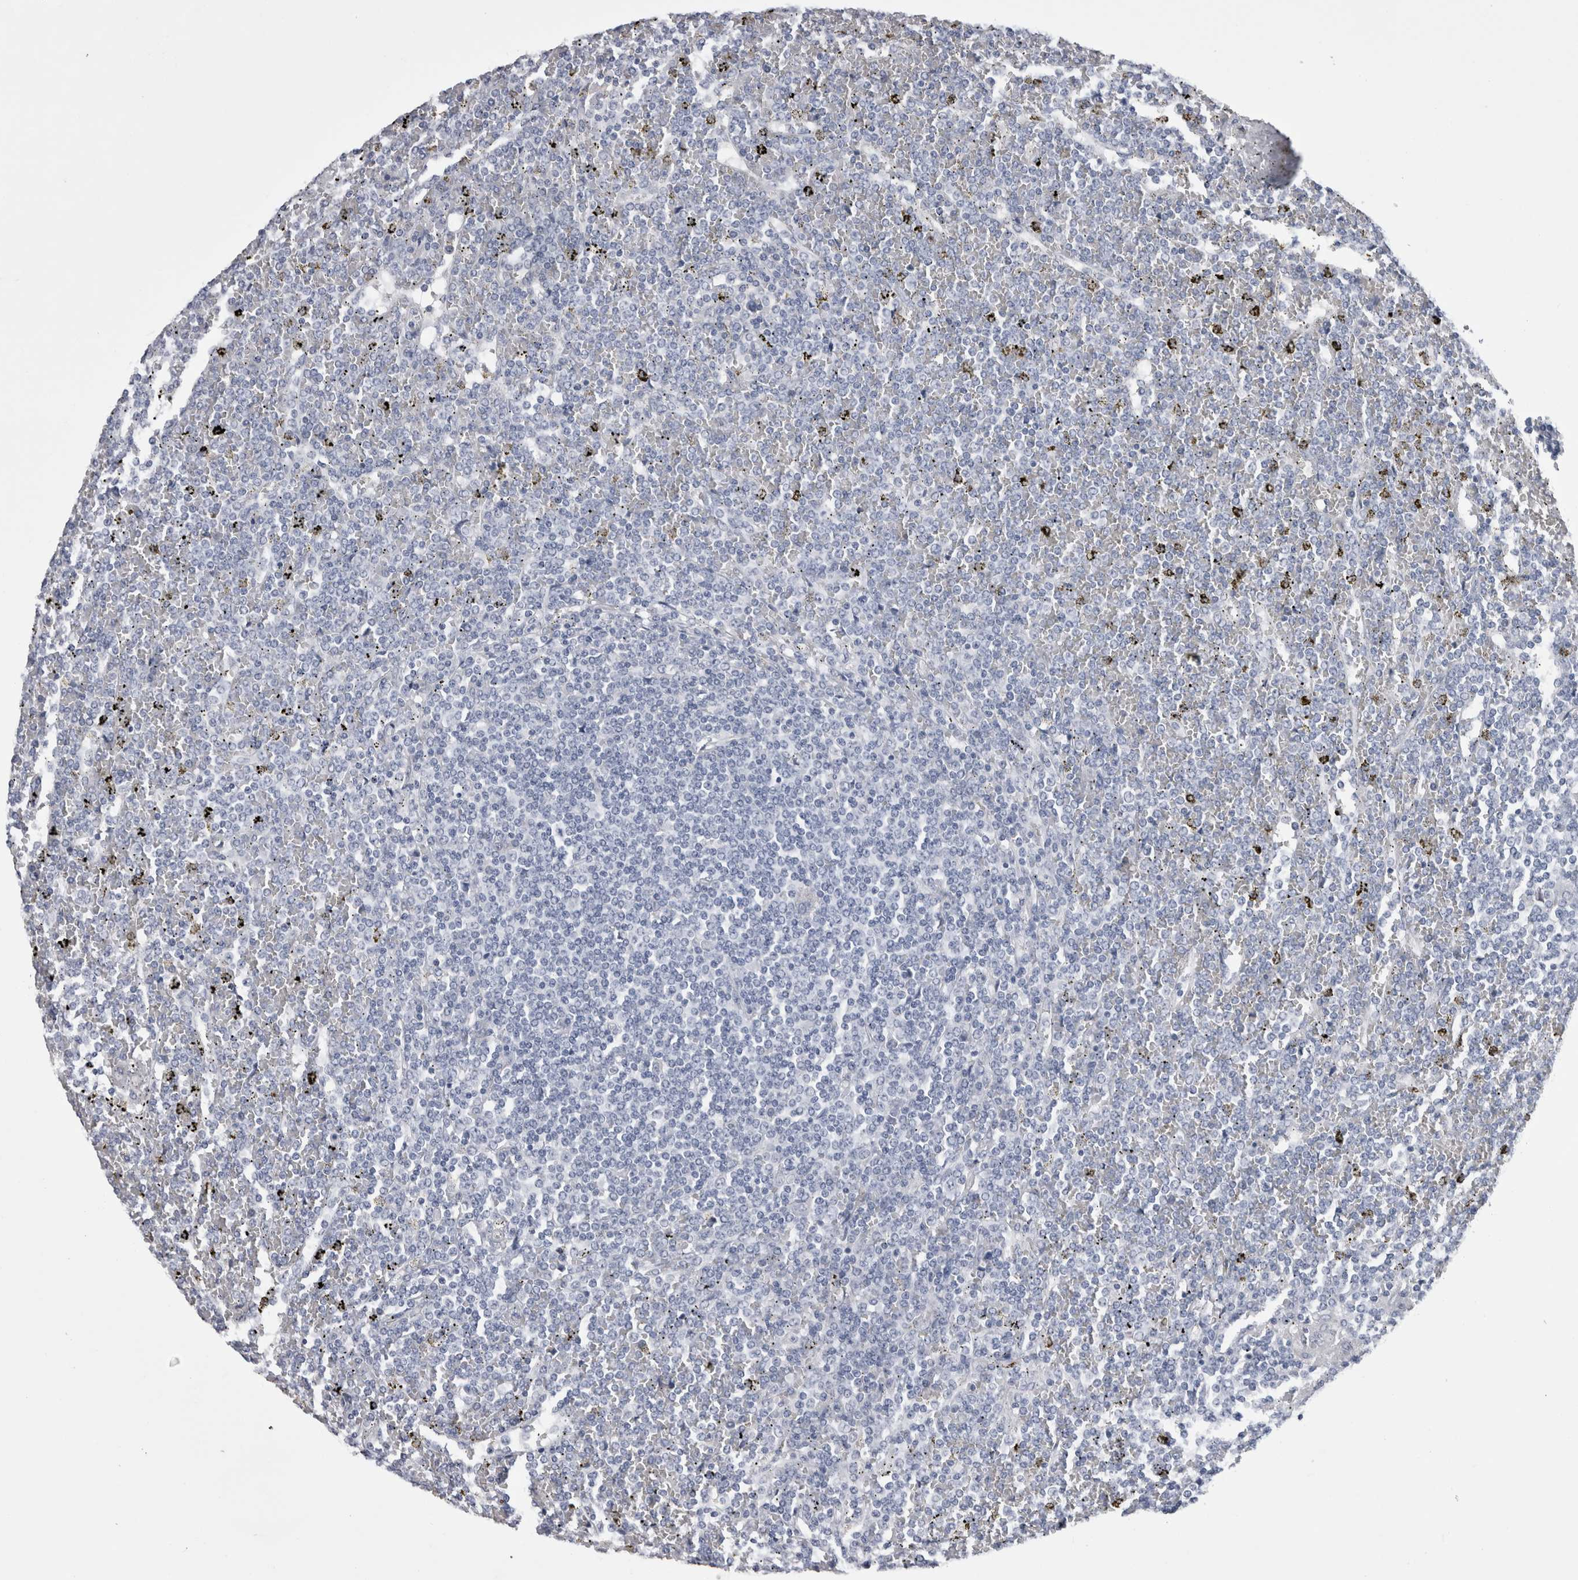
{"staining": {"intensity": "negative", "quantity": "none", "location": "none"}, "tissue": "lymphoma", "cell_type": "Tumor cells", "image_type": "cancer", "snomed": [{"axis": "morphology", "description": "Malignant lymphoma, non-Hodgkin's type, Low grade"}, {"axis": "topography", "description": "Spleen"}], "caption": "A micrograph of human low-grade malignant lymphoma, non-Hodgkin's type is negative for staining in tumor cells.", "gene": "CDHR5", "patient": {"sex": "female", "age": 19}}